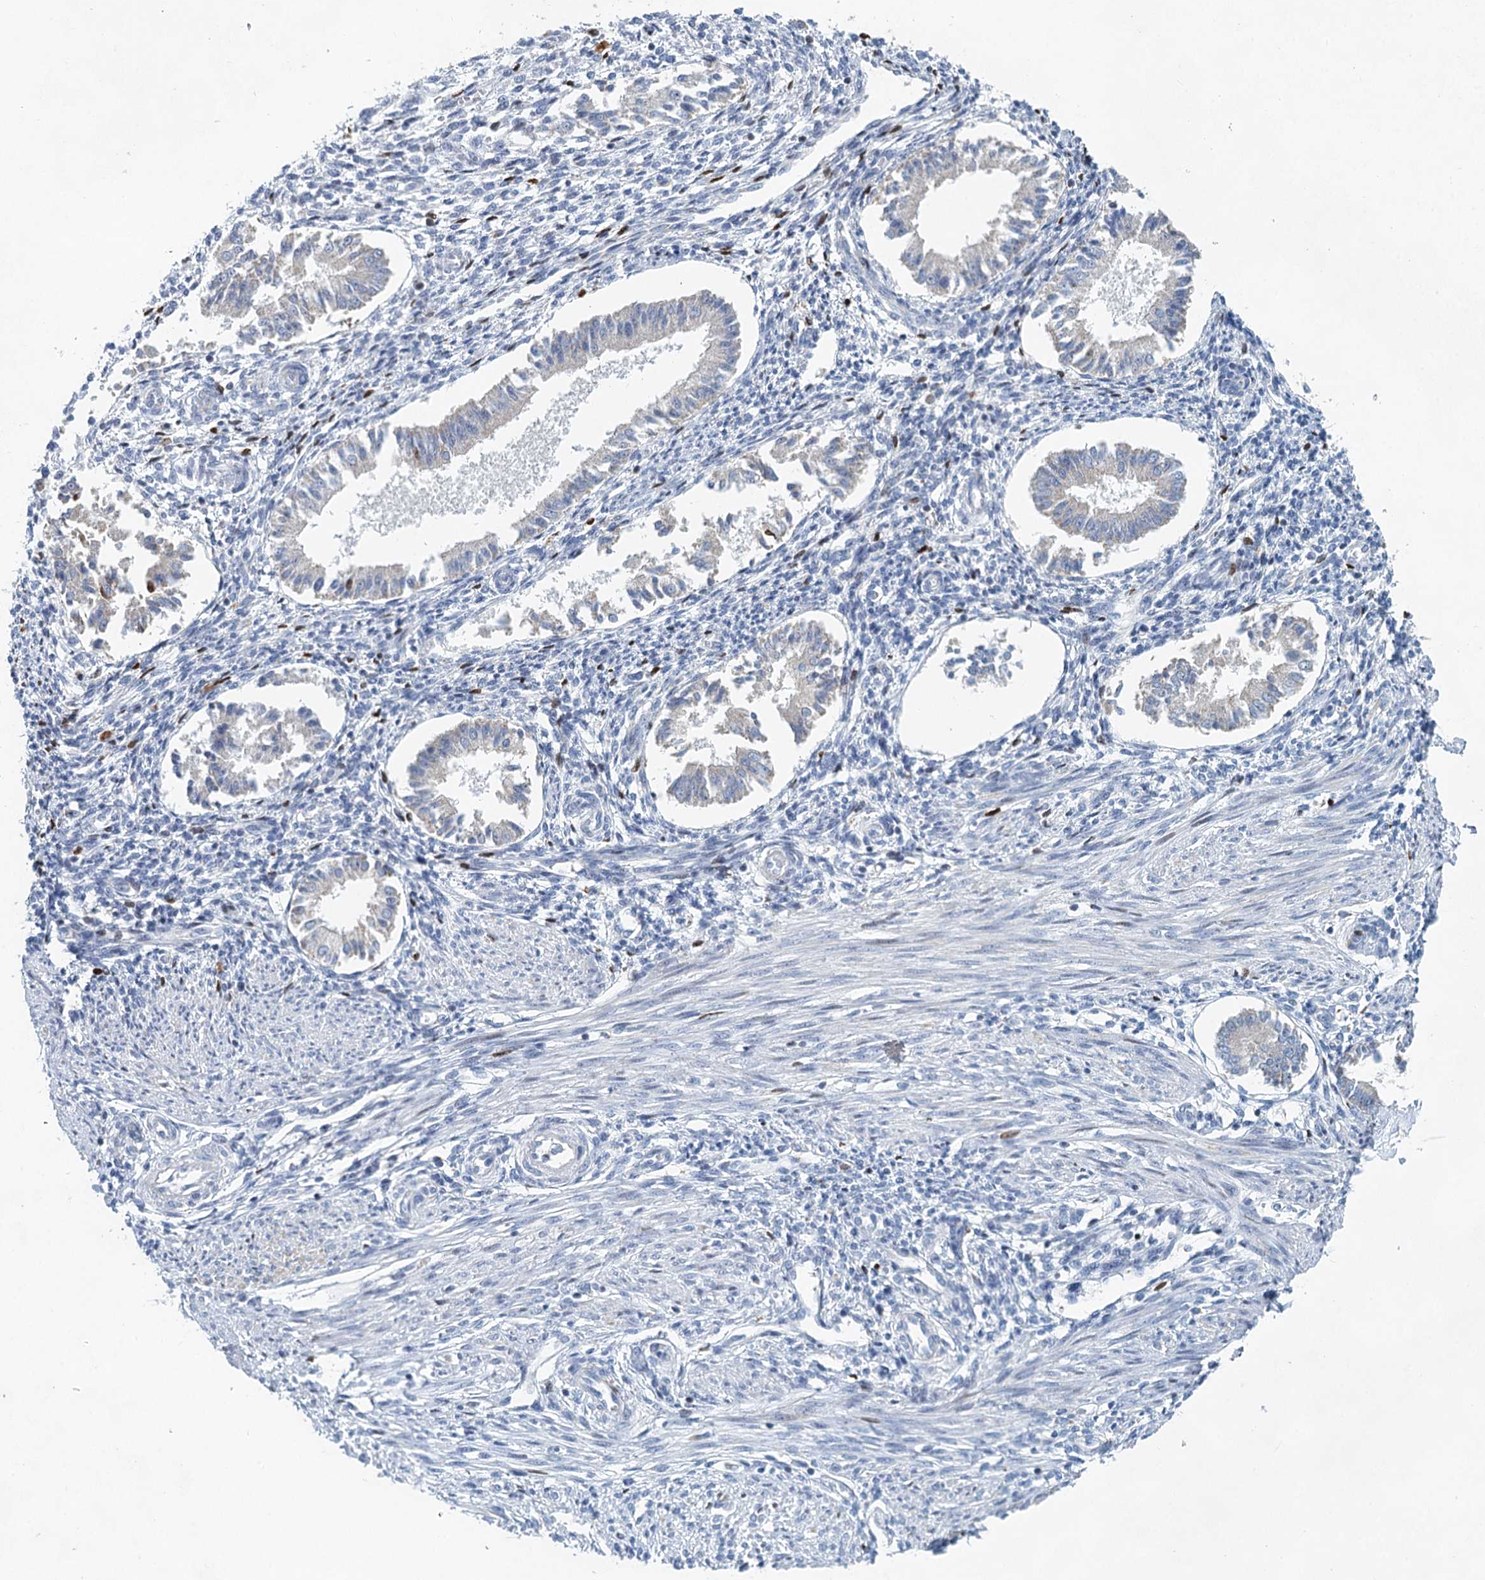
{"staining": {"intensity": "negative", "quantity": "none", "location": "none"}, "tissue": "endometrium", "cell_type": "Cells in endometrial stroma", "image_type": "normal", "snomed": [{"axis": "morphology", "description": "Normal tissue, NOS"}, {"axis": "topography", "description": "Uterus"}, {"axis": "topography", "description": "Endometrium"}], "caption": "IHC photomicrograph of unremarkable endometrium: endometrium stained with DAB (3,3'-diaminobenzidine) demonstrates no significant protein positivity in cells in endometrial stroma.", "gene": "XPO6", "patient": {"sex": "female", "age": 48}}